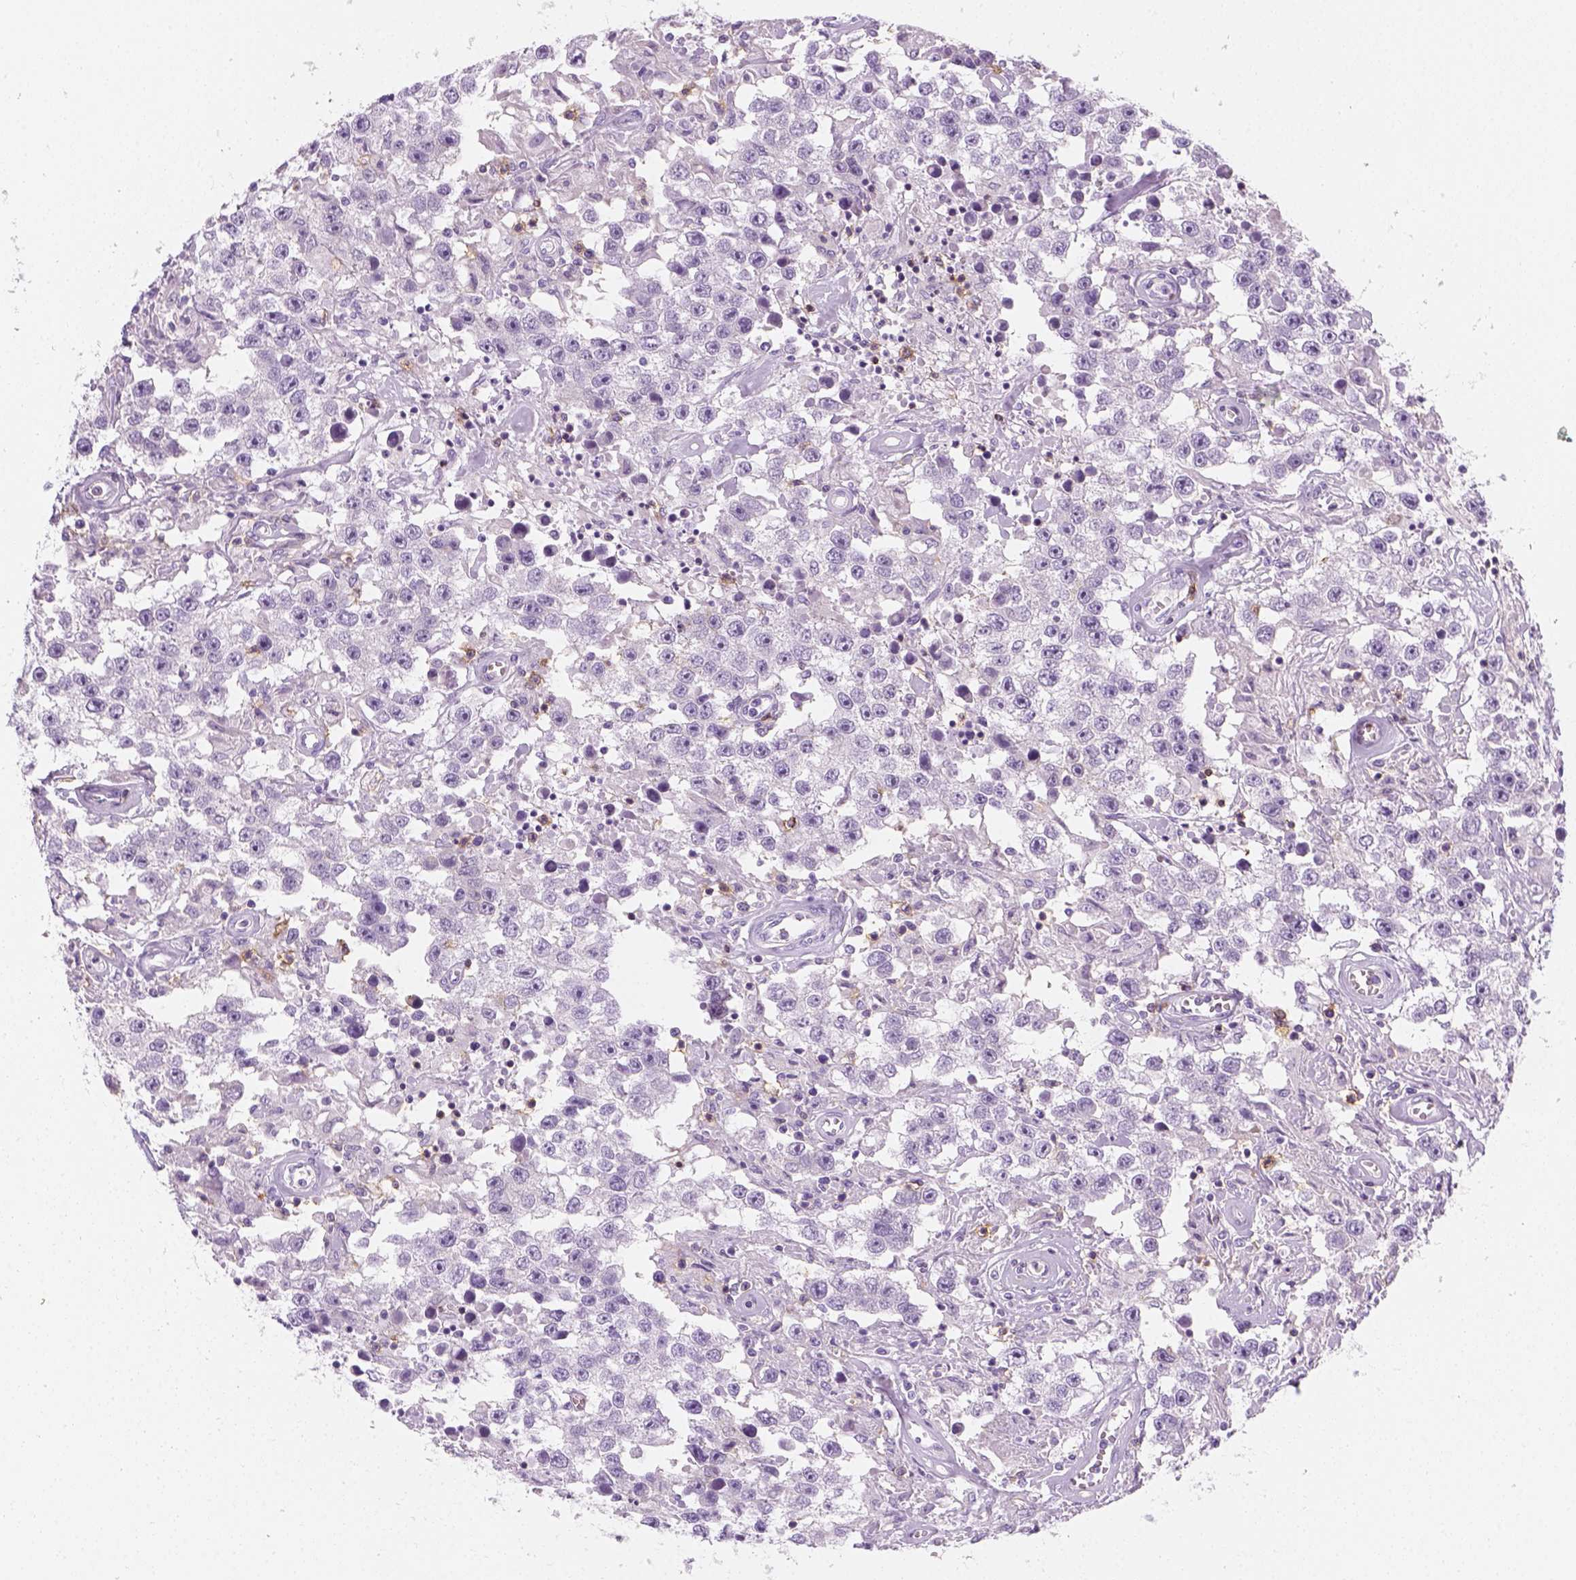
{"staining": {"intensity": "negative", "quantity": "none", "location": "none"}, "tissue": "testis cancer", "cell_type": "Tumor cells", "image_type": "cancer", "snomed": [{"axis": "morphology", "description": "Seminoma, NOS"}, {"axis": "topography", "description": "Testis"}], "caption": "This is a image of immunohistochemistry (IHC) staining of seminoma (testis), which shows no staining in tumor cells. The staining is performed using DAB brown chromogen with nuclei counter-stained in using hematoxylin.", "gene": "AQP3", "patient": {"sex": "male", "age": 43}}